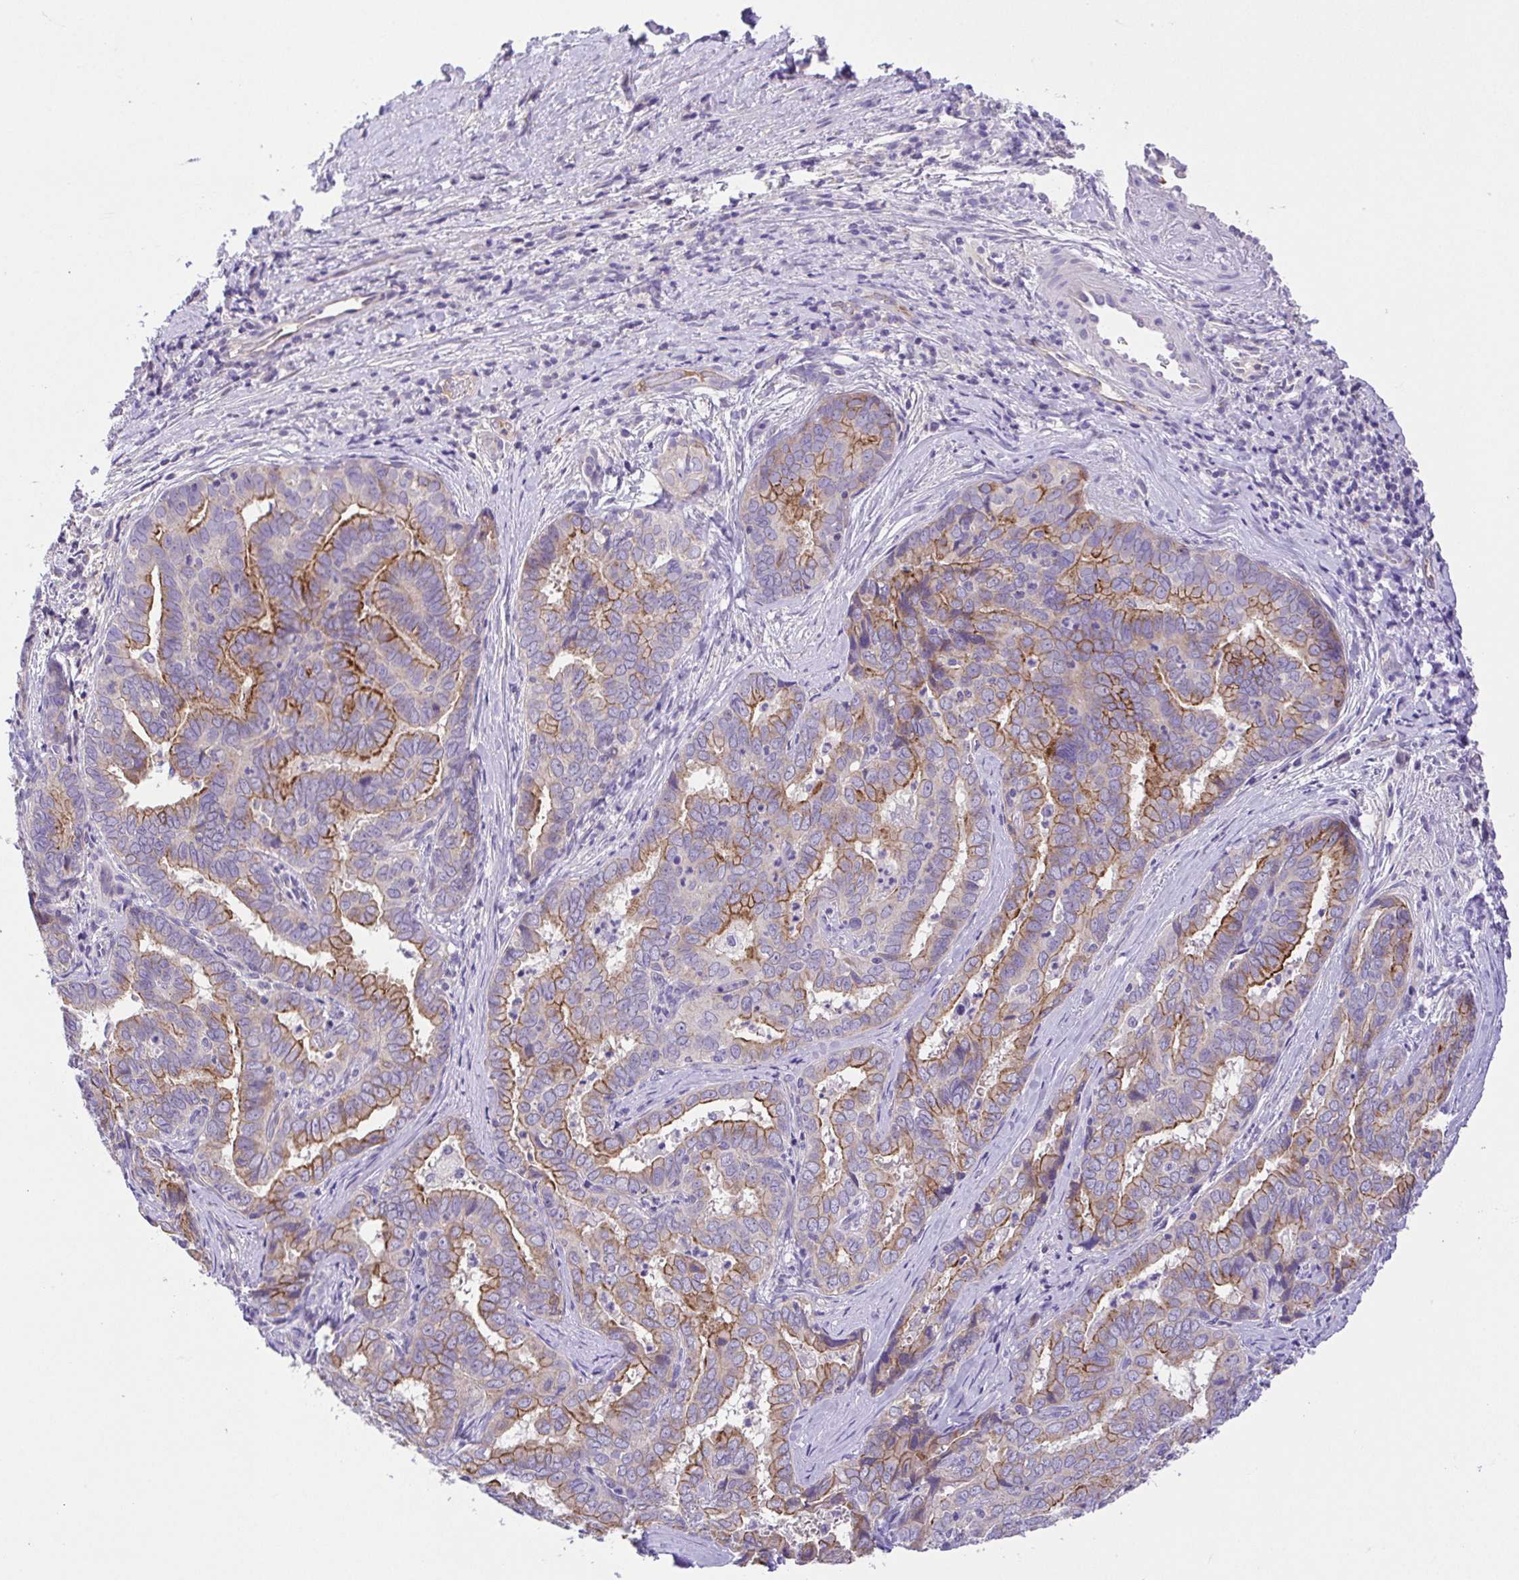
{"staining": {"intensity": "moderate", "quantity": "25%-75%", "location": "cytoplasmic/membranous"}, "tissue": "liver cancer", "cell_type": "Tumor cells", "image_type": "cancer", "snomed": [{"axis": "morphology", "description": "Cholangiocarcinoma"}, {"axis": "topography", "description": "Liver"}], "caption": "Tumor cells show moderate cytoplasmic/membranous positivity in approximately 25%-75% of cells in liver cancer. The protein of interest is shown in brown color, while the nuclei are stained blue.", "gene": "SLC13A1", "patient": {"sex": "female", "age": 64}}